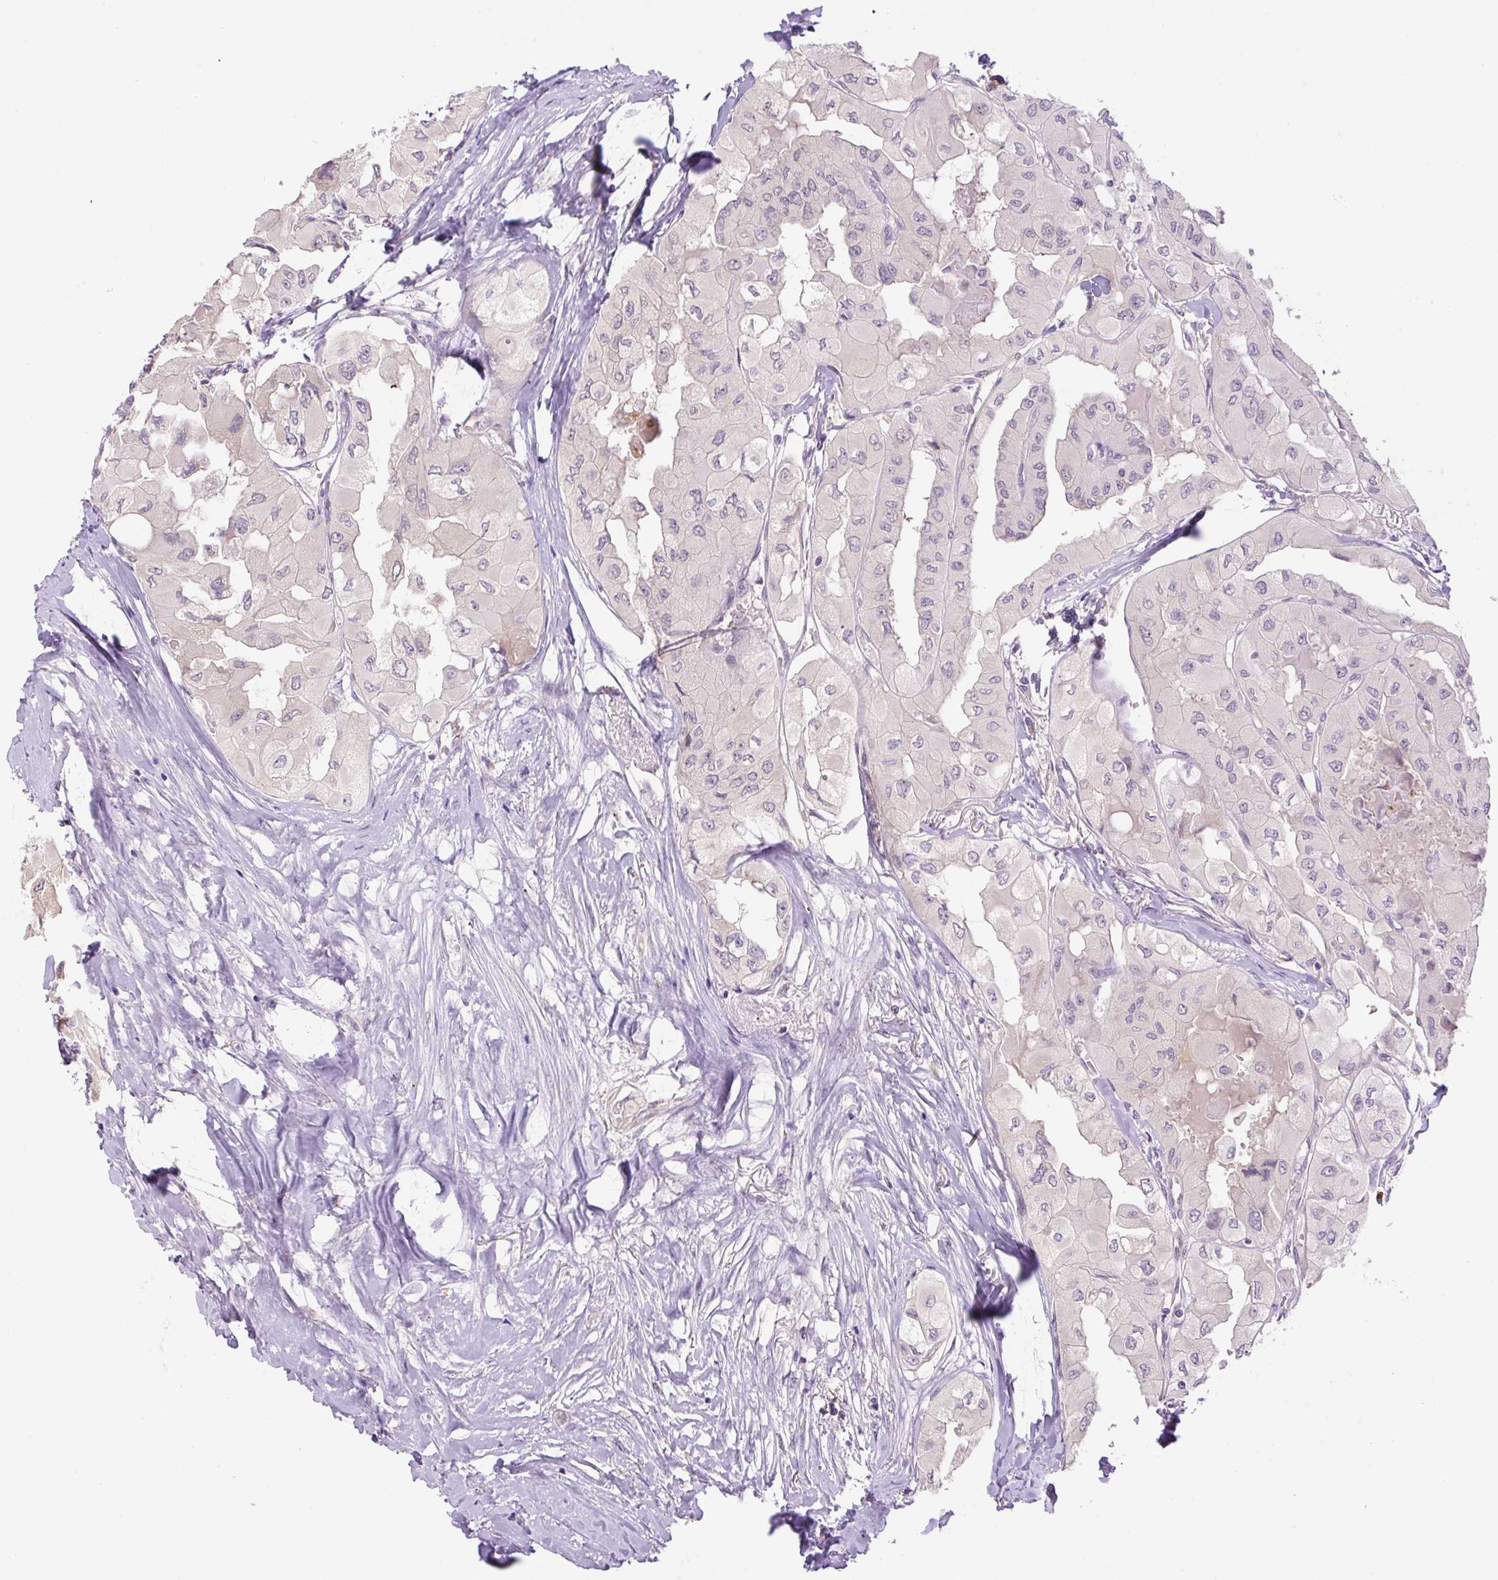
{"staining": {"intensity": "negative", "quantity": "none", "location": "none"}, "tissue": "thyroid cancer", "cell_type": "Tumor cells", "image_type": "cancer", "snomed": [{"axis": "morphology", "description": "Normal tissue, NOS"}, {"axis": "morphology", "description": "Papillary adenocarcinoma, NOS"}, {"axis": "topography", "description": "Thyroid gland"}], "caption": "Immunohistochemical staining of thyroid cancer (papillary adenocarcinoma) reveals no significant positivity in tumor cells. The staining was performed using DAB (3,3'-diaminobenzidine) to visualize the protein expression in brown, while the nuclei were stained in blue with hematoxylin (Magnification: 20x).", "gene": "HABP4", "patient": {"sex": "female", "age": 59}}